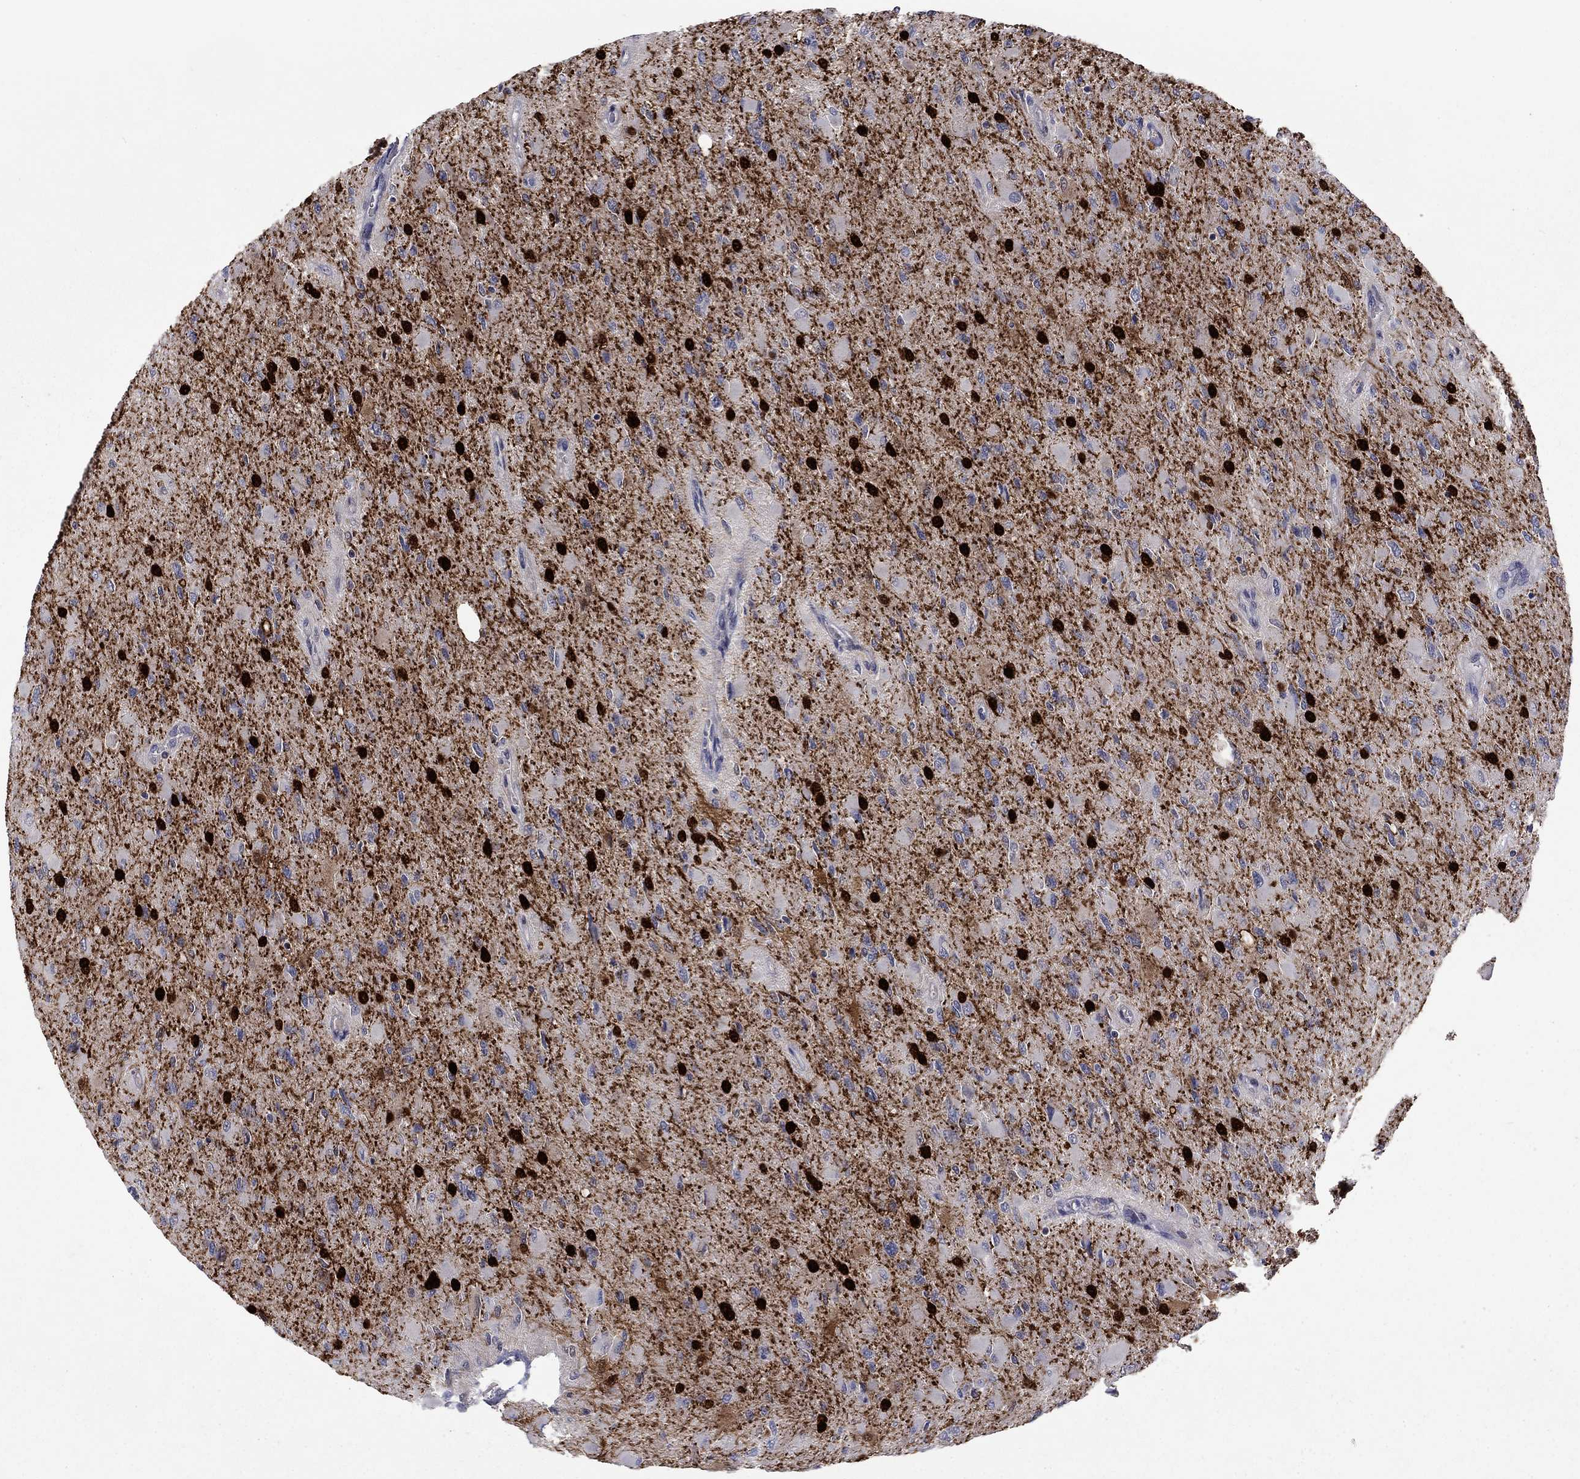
{"staining": {"intensity": "strong", "quantity": "25%-75%", "location": "nuclear"}, "tissue": "glioma", "cell_type": "Tumor cells", "image_type": "cancer", "snomed": [{"axis": "morphology", "description": "Glioma, malignant, High grade"}, {"axis": "topography", "description": "Cerebral cortex"}], "caption": "A histopathology image of human malignant high-grade glioma stained for a protein reveals strong nuclear brown staining in tumor cells.", "gene": "CBR1", "patient": {"sex": "female", "age": 36}}